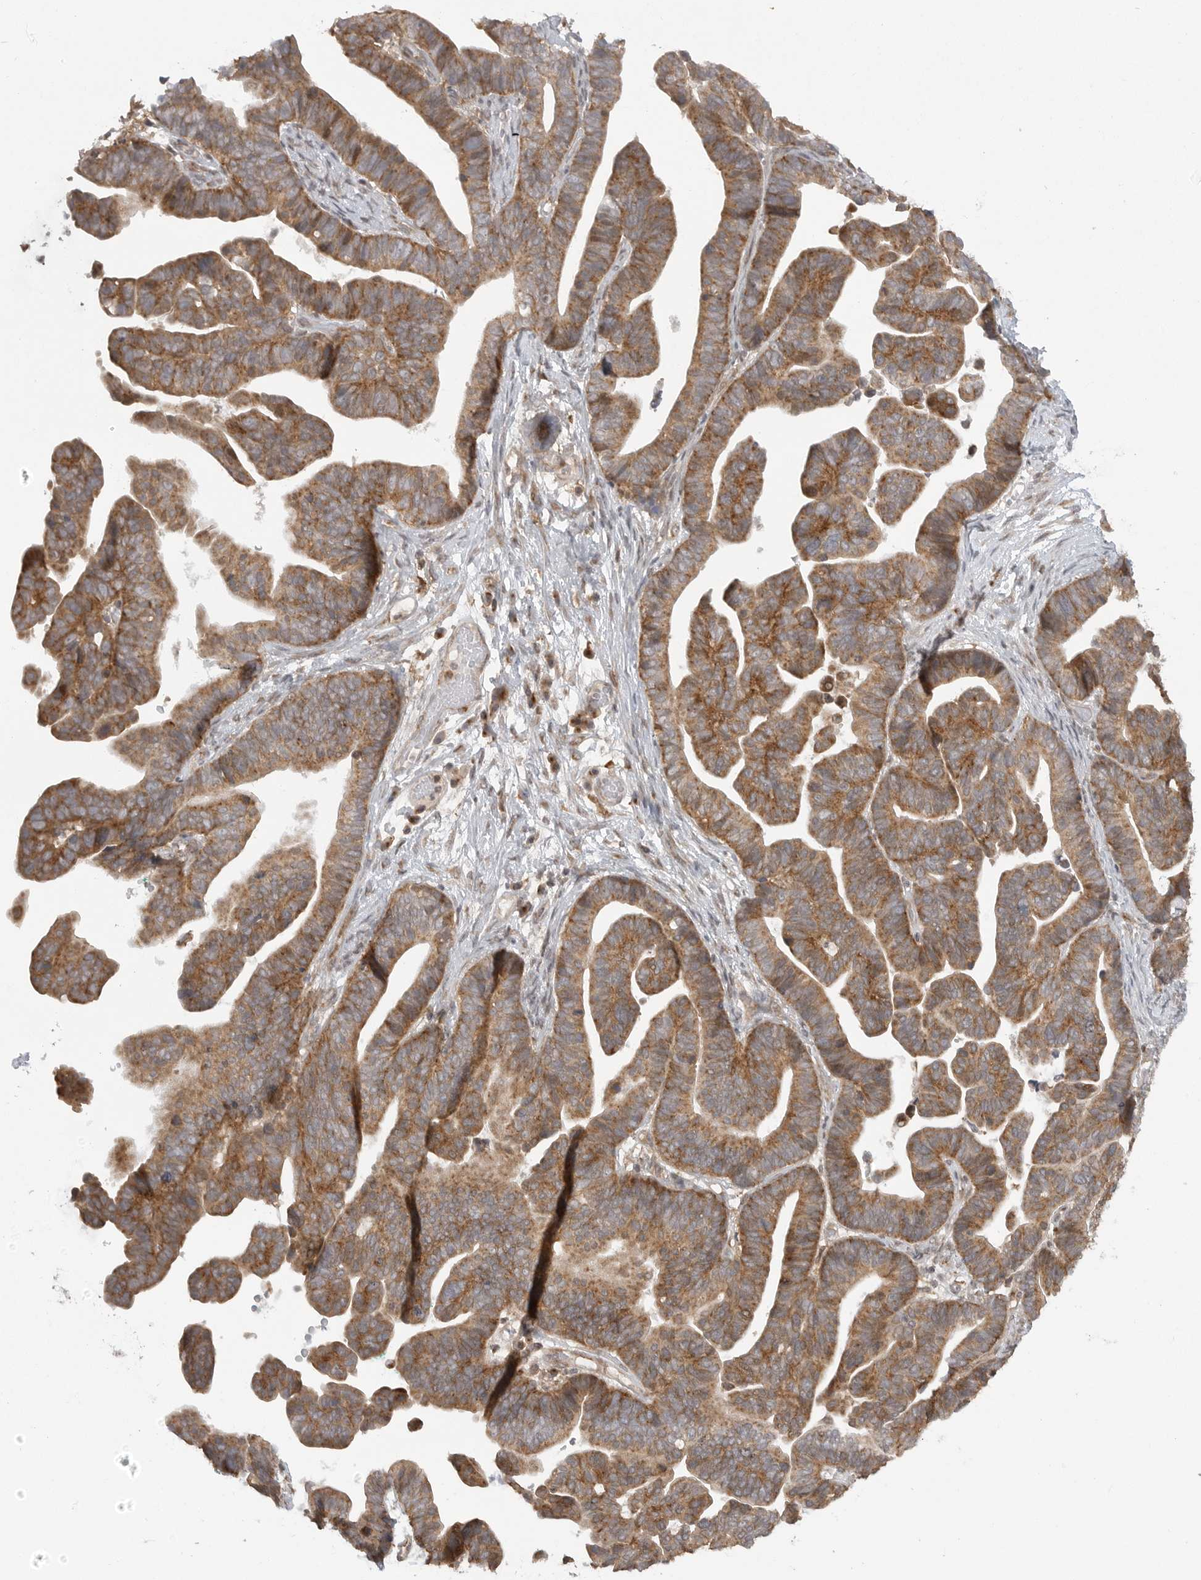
{"staining": {"intensity": "moderate", "quantity": ">75%", "location": "cytoplasmic/membranous"}, "tissue": "ovarian cancer", "cell_type": "Tumor cells", "image_type": "cancer", "snomed": [{"axis": "morphology", "description": "Cystadenocarcinoma, serous, NOS"}, {"axis": "topography", "description": "Ovary"}], "caption": "Protein expression analysis of human ovarian cancer reveals moderate cytoplasmic/membranous positivity in about >75% of tumor cells.", "gene": "FAT3", "patient": {"sex": "female", "age": 56}}